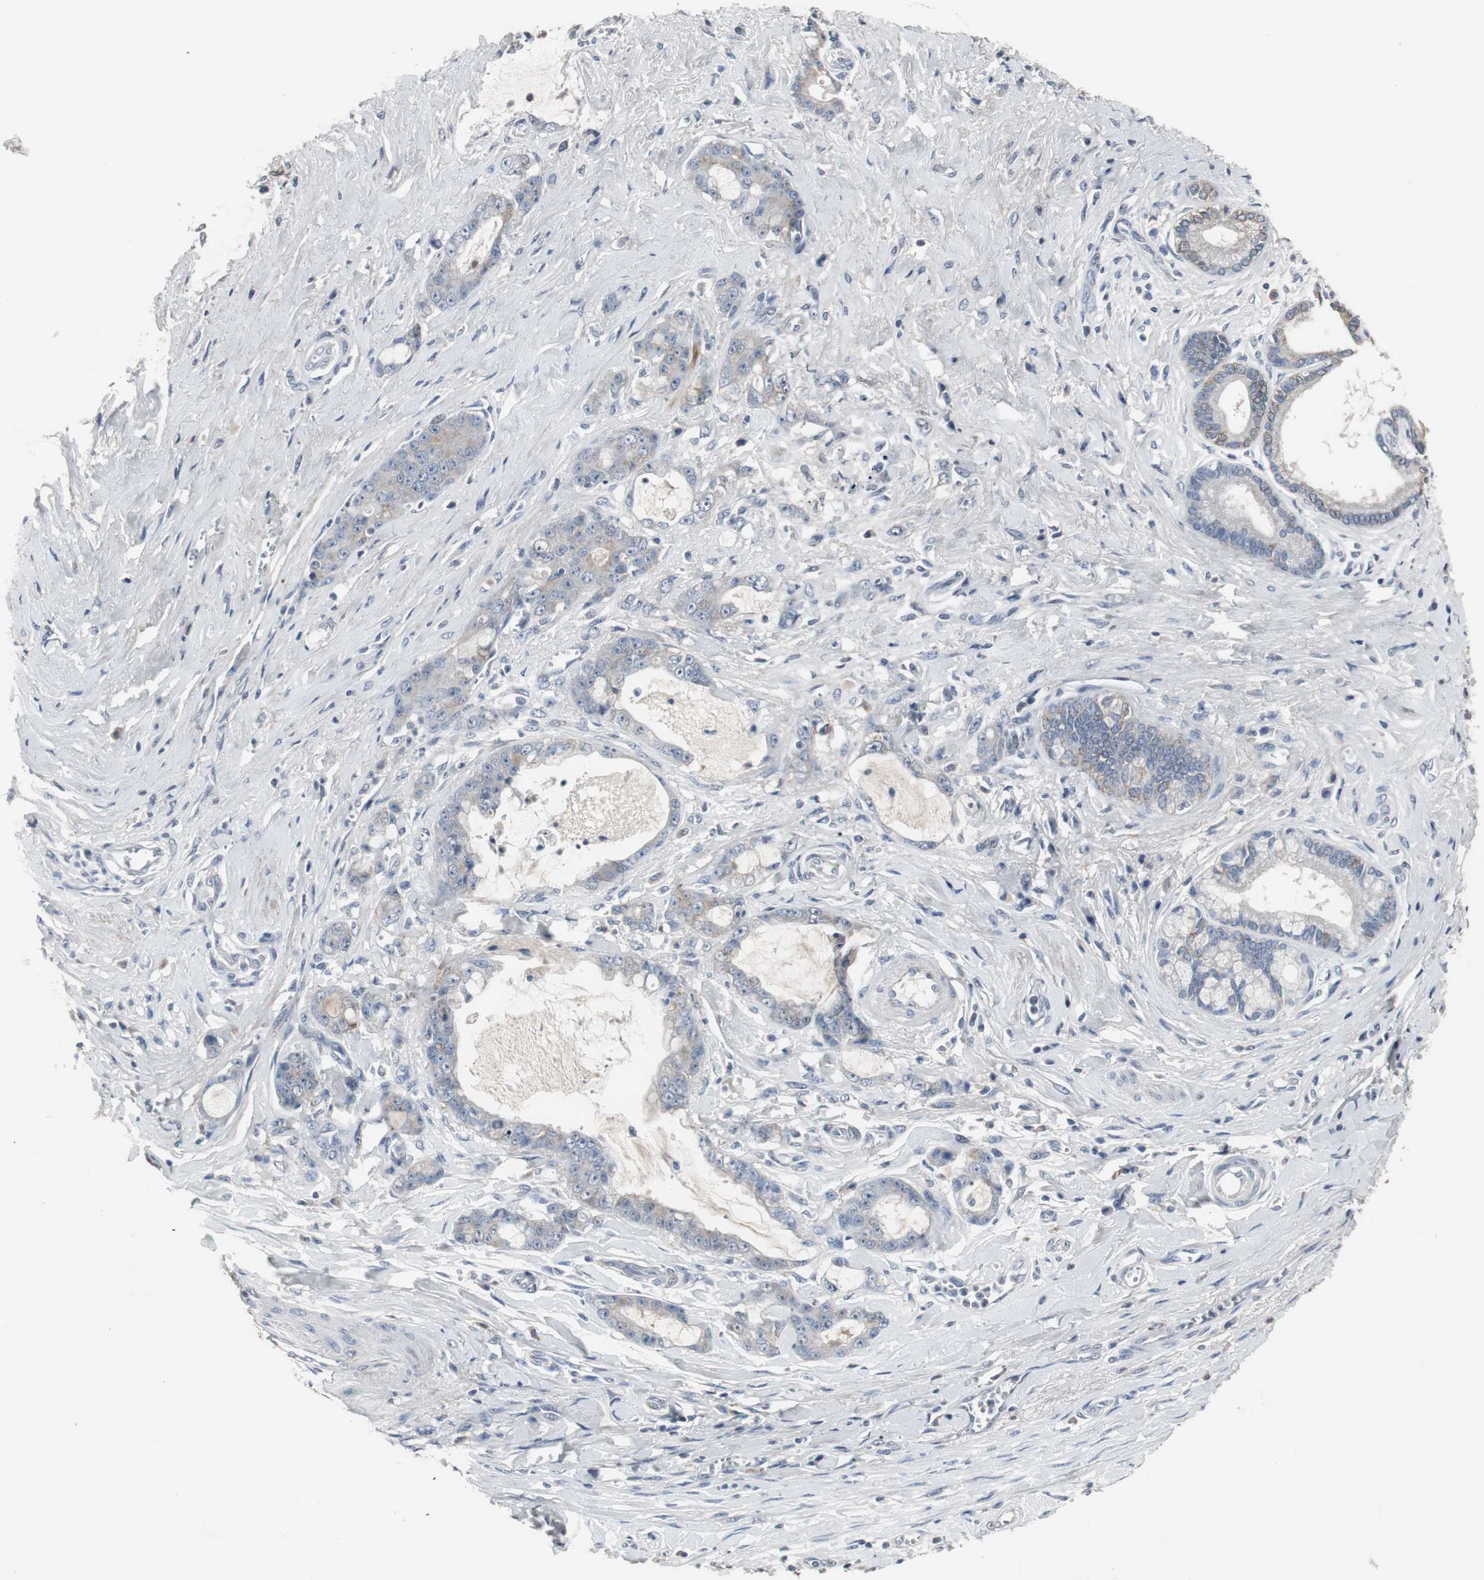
{"staining": {"intensity": "moderate", "quantity": "<25%", "location": "cytoplasmic/membranous"}, "tissue": "pancreatic cancer", "cell_type": "Tumor cells", "image_type": "cancer", "snomed": [{"axis": "morphology", "description": "Adenocarcinoma, NOS"}, {"axis": "topography", "description": "Pancreas"}], "caption": "Immunohistochemistry (IHC) (DAB (3,3'-diaminobenzidine)) staining of human pancreatic cancer (adenocarcinoma) shows moderate cytoplasmic/membranous protein positivity in about <25% of tumor cells.", "gene": "ACAA1", "patient": {"sex": "female", "age": 73}}